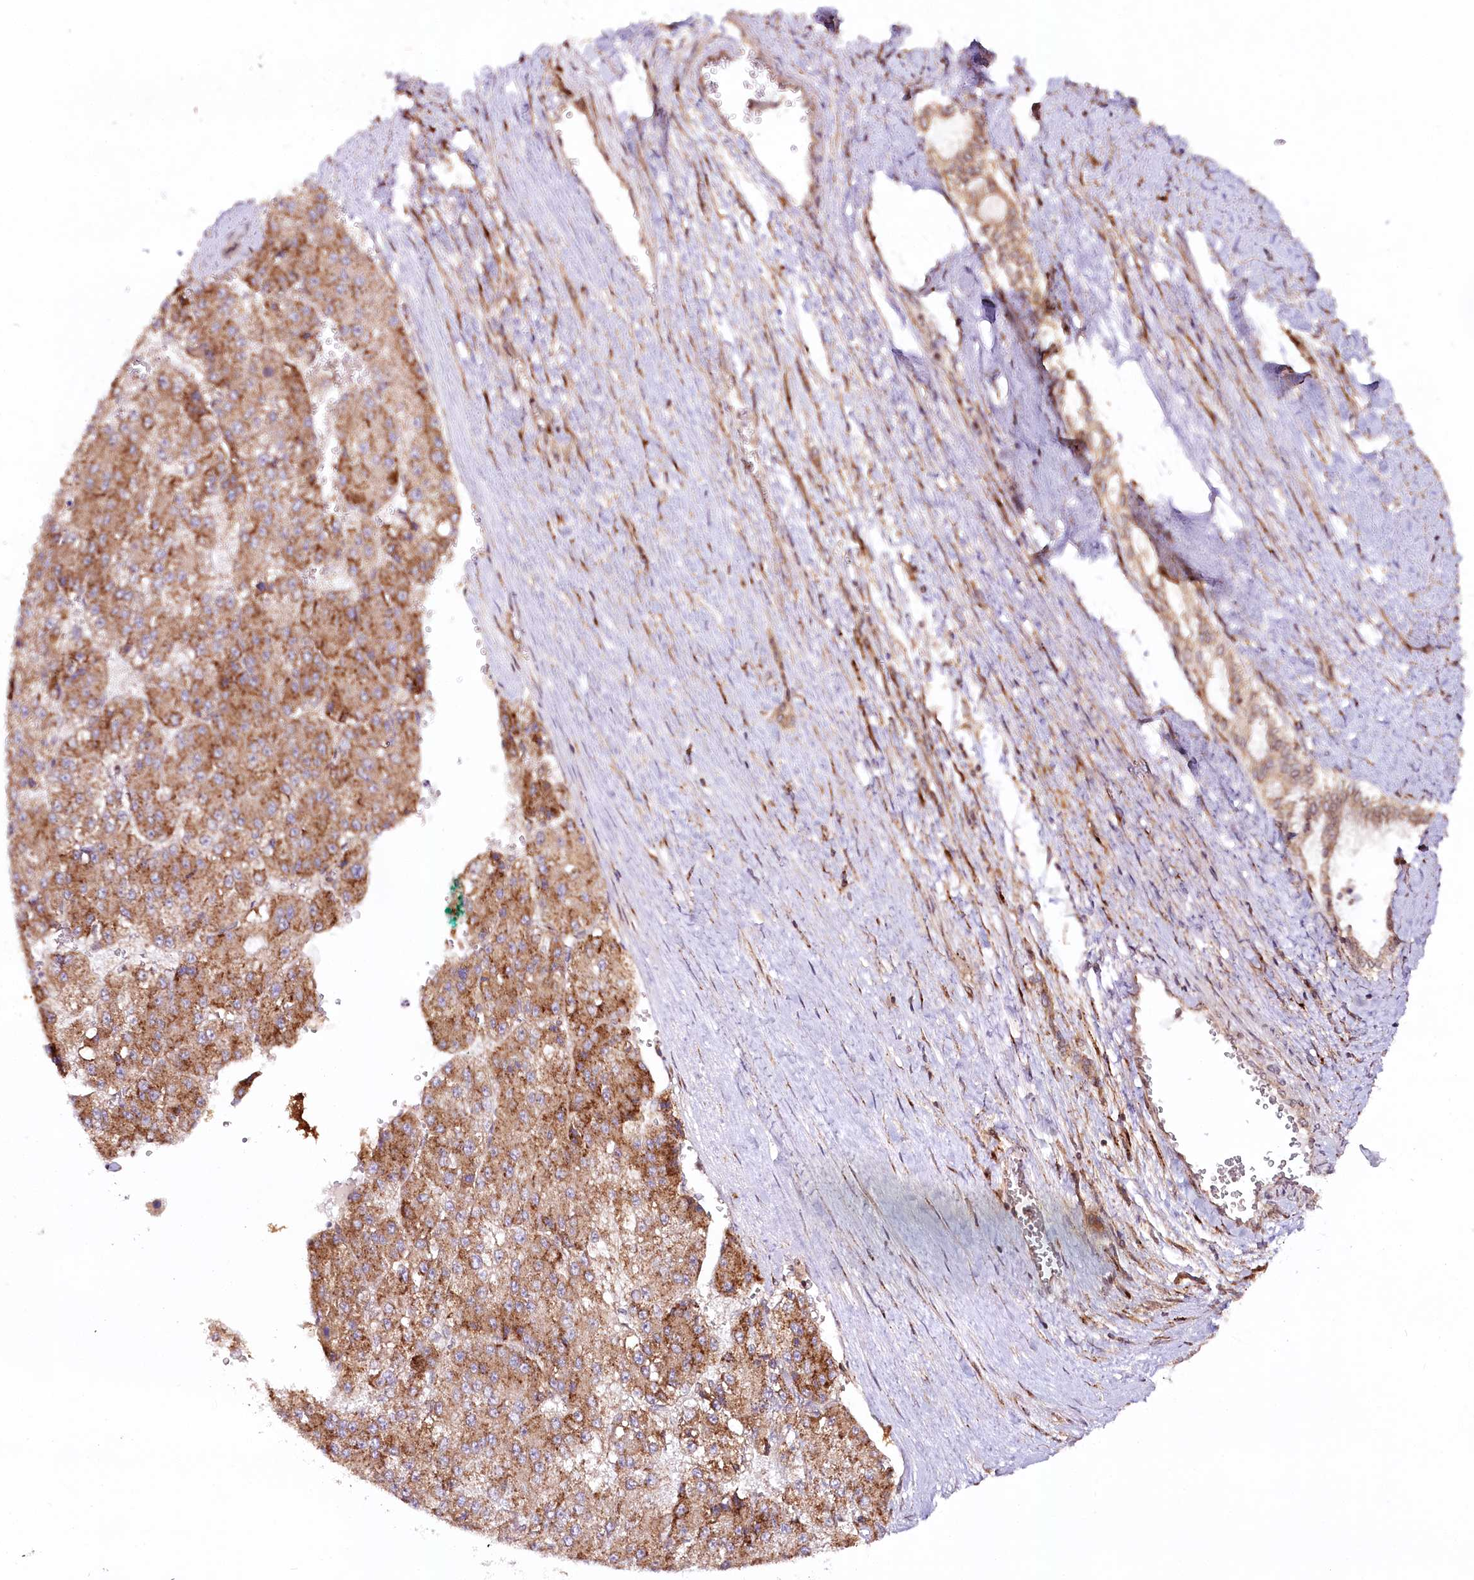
{"staining": {"intensity": "moderate", "quantity": ">75%", "location": "cytoplasmic/membranous"}, "tissue": "liver cancer", "cell_type": "Tumor cells", "image_type": "cancer", "snomed": [{"axis": "morphology", "description": "Carcinoma, Hepatocellular, NOS"}, {"axis": "topography", "description": "Liver"}], "caption": "This photomicrograph exhibits immunohistochemistry (IHC) staining of human liver cancer, with medium moderate cytoplasmic/membranous positivity in approximately >75% of tumor cells.", "gene": "COPG1", "patient": {"sex": "female", "age": 73}}